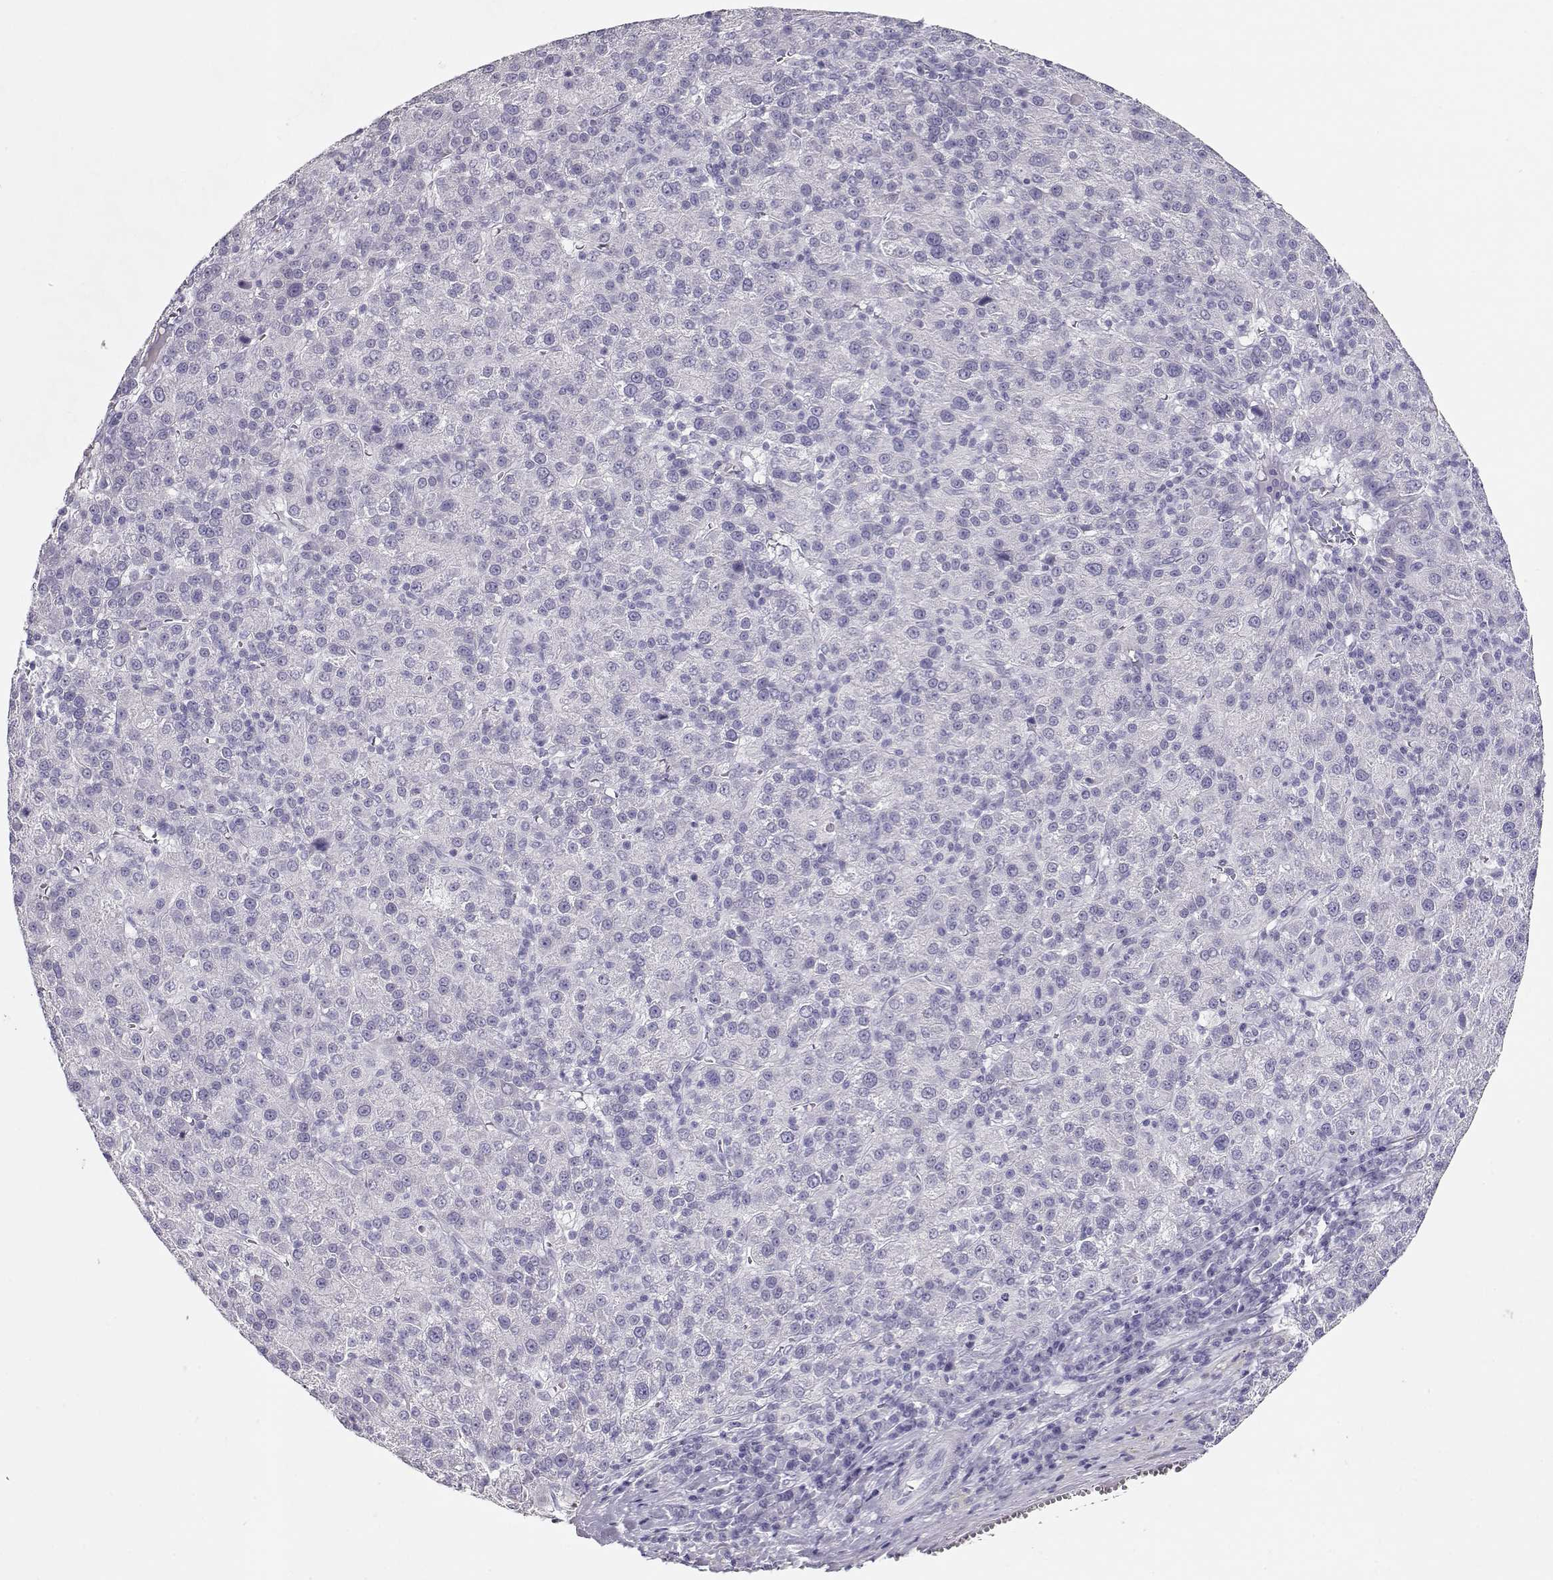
{"staining": {"intensity": "negative", "quantity": "none", "location": "none"}, "tissue": "liver cancer", "cell_type": "Tumor cells", "image_type": "cancer", "snomed": [{"axis": "morphology", "description": "Carcinoma, Hepatocellular, NOS"}, {"axis": "topography", "description": "Liver"}], "caption": "High magnification brightfield microscopy of liver cancer (hepatocellular carcinoma) stained with DAB (3,3'-diaminobenzidine) (brown) and counterstained with hematoxylin (blue): tumor cells show no significant expression.", "gene": "ACTN2", "patient": {"sex": "female", "age": 60}}